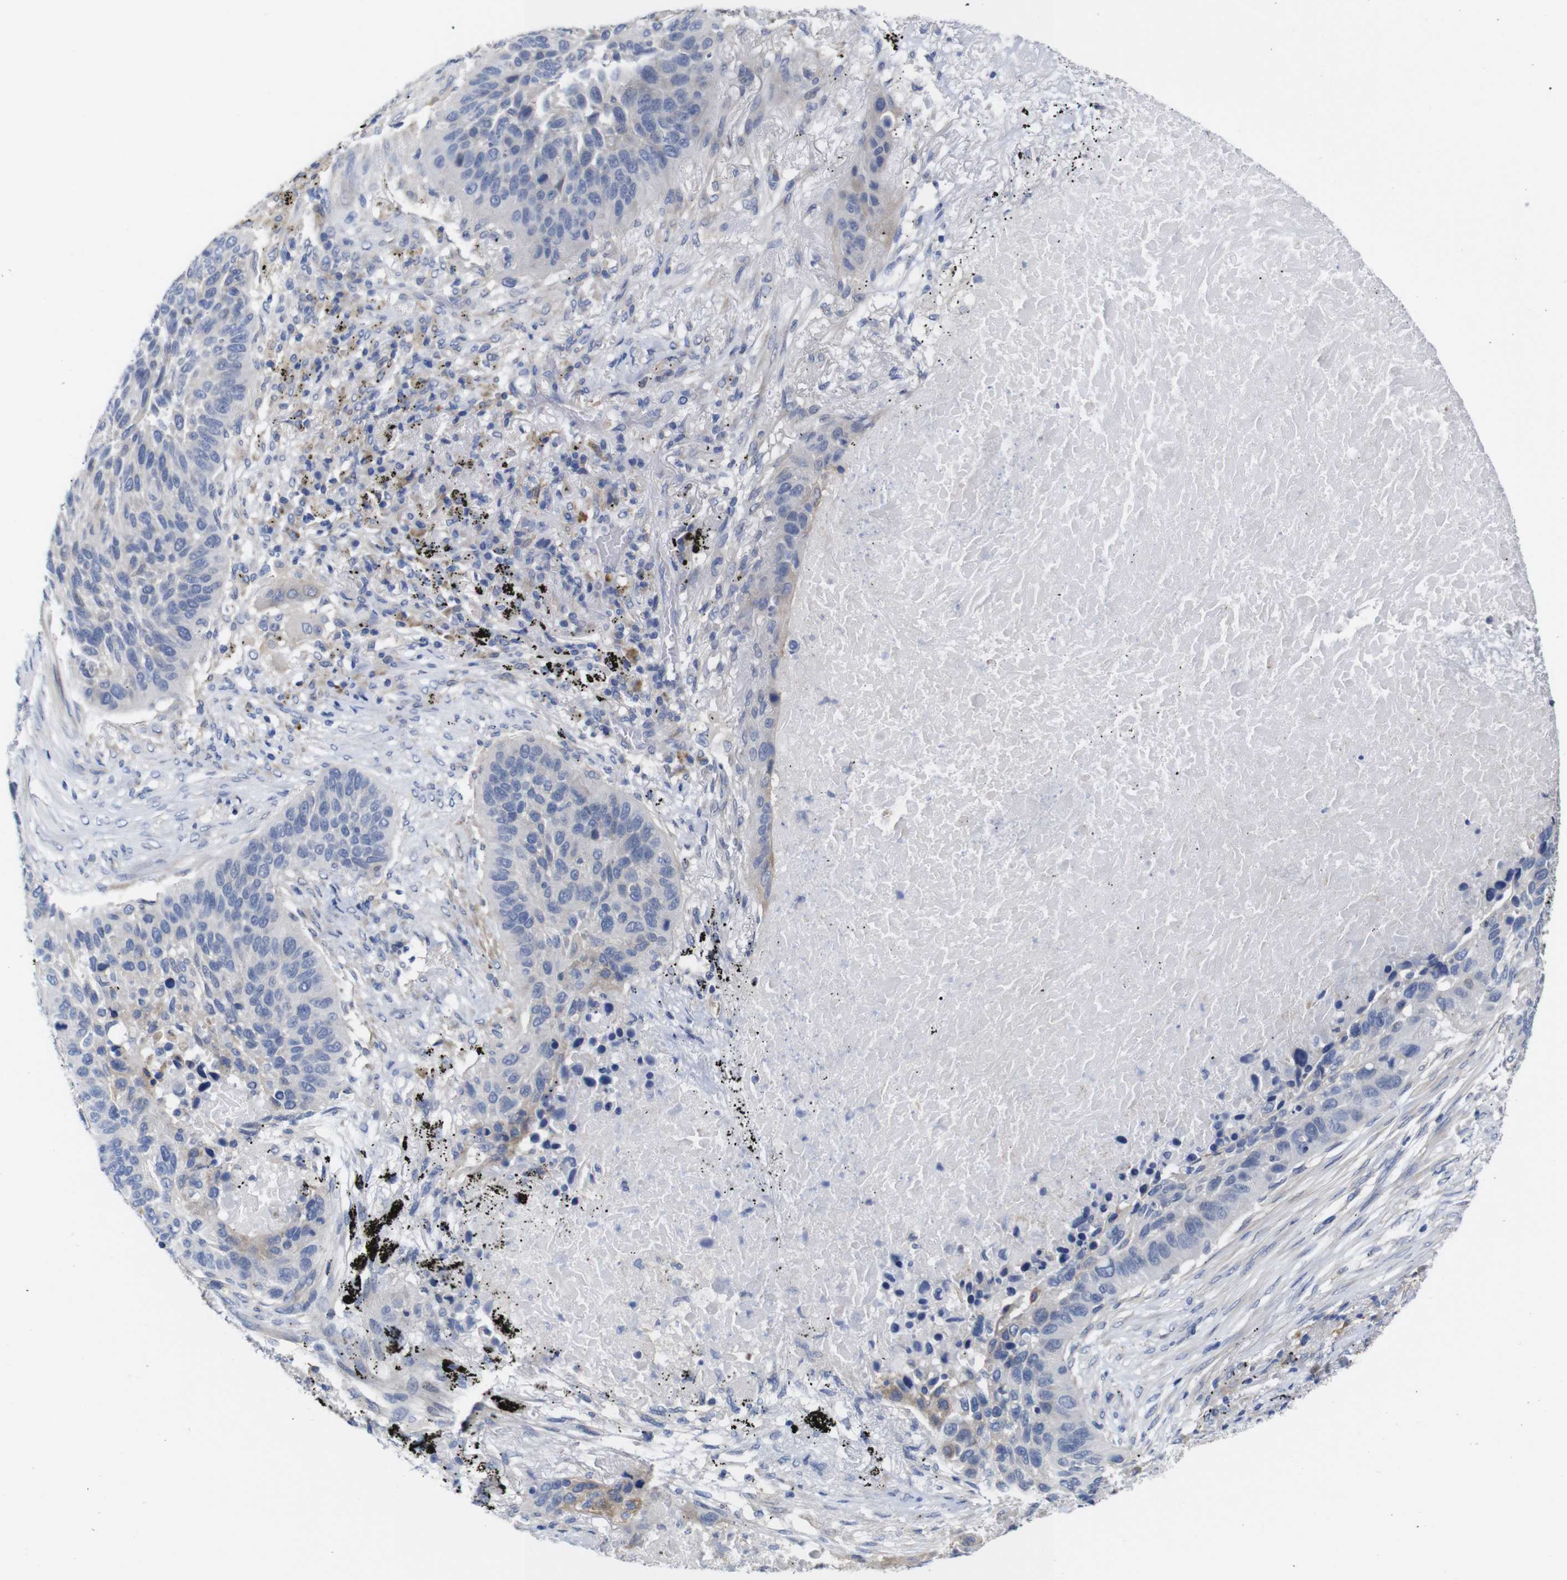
{"staining": {"intensity": "moderate", "quantity": "<25%", "location": "cytoplasmic/membranous"}, "tissue": "lung cancer", "cell_type": "Tumor cells", "image_type": "cancer", "snomed": [{"axis": "morphology", "description": "Squamous cell carcinoma, NOS"}, {"axis": "topography", "description": "Lung"}], "caption": "Lung cancer tissue exhibits moderate cytoplasmic/membranous expression in approximately <25% of tumor cells, visualized by immunohistochemistry.", "gene": "TCEAL9", "patient": {"sex": "male", "age": 57}}